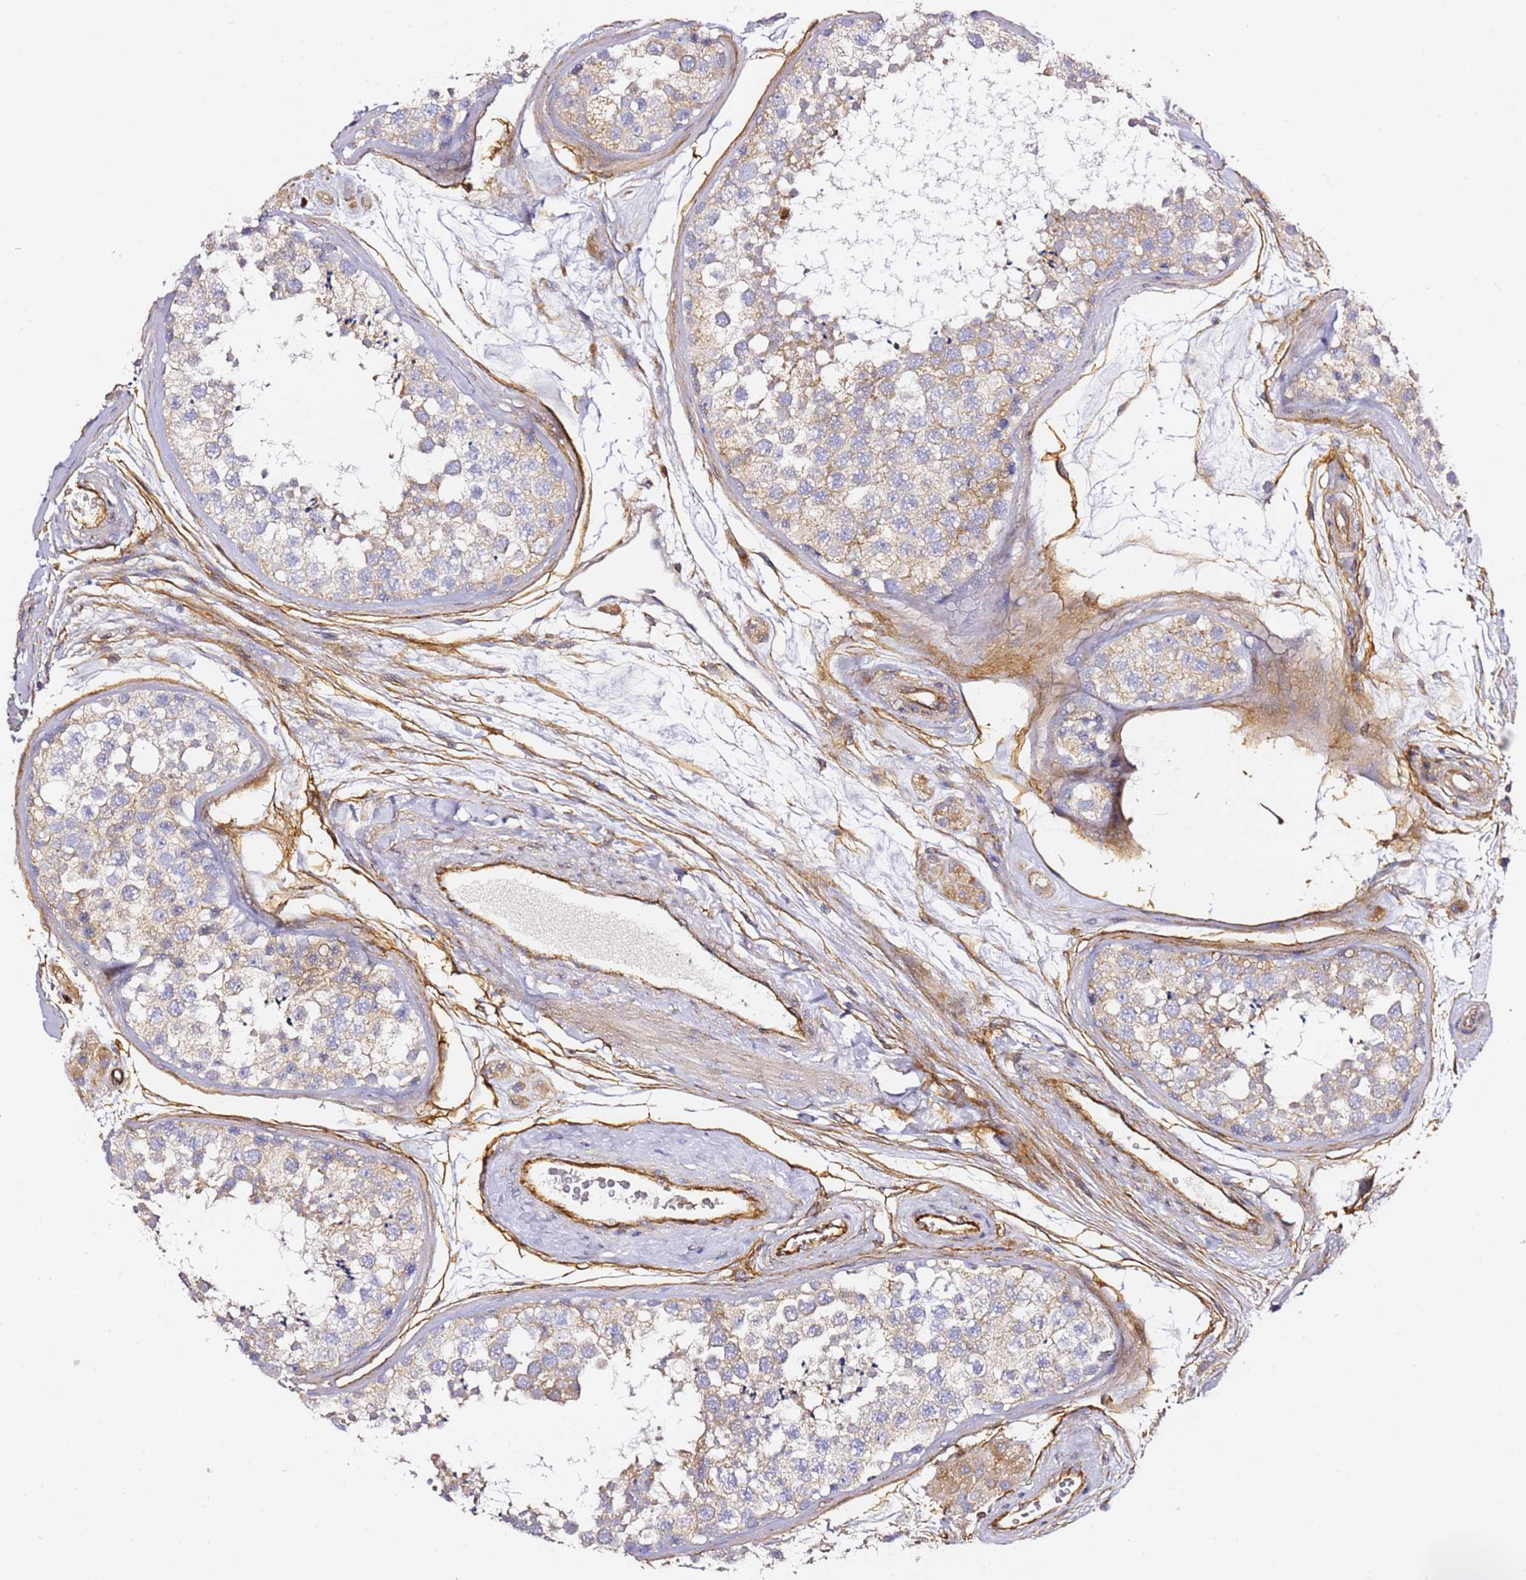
{"staining": {"intensity": "weak", "quantity": ">75%", "location": "cytoplasmic/membranous"}, "tissue": "testis", "cell_type": "Cells in seminiferous ducts", "image_type": "normal", "snomed": [{"axis": "morphology", "description": "Normal tissue, NOS"}, {"axis": "topography", "description": "Testis"}], "caption": "Cells in seminiferous ducts exhibit weak cytoplasmic/membranous staining in about >75% of cells in benign testis.", "gene": "KIF7", "patient": {"sex": "male", "age": 56}}